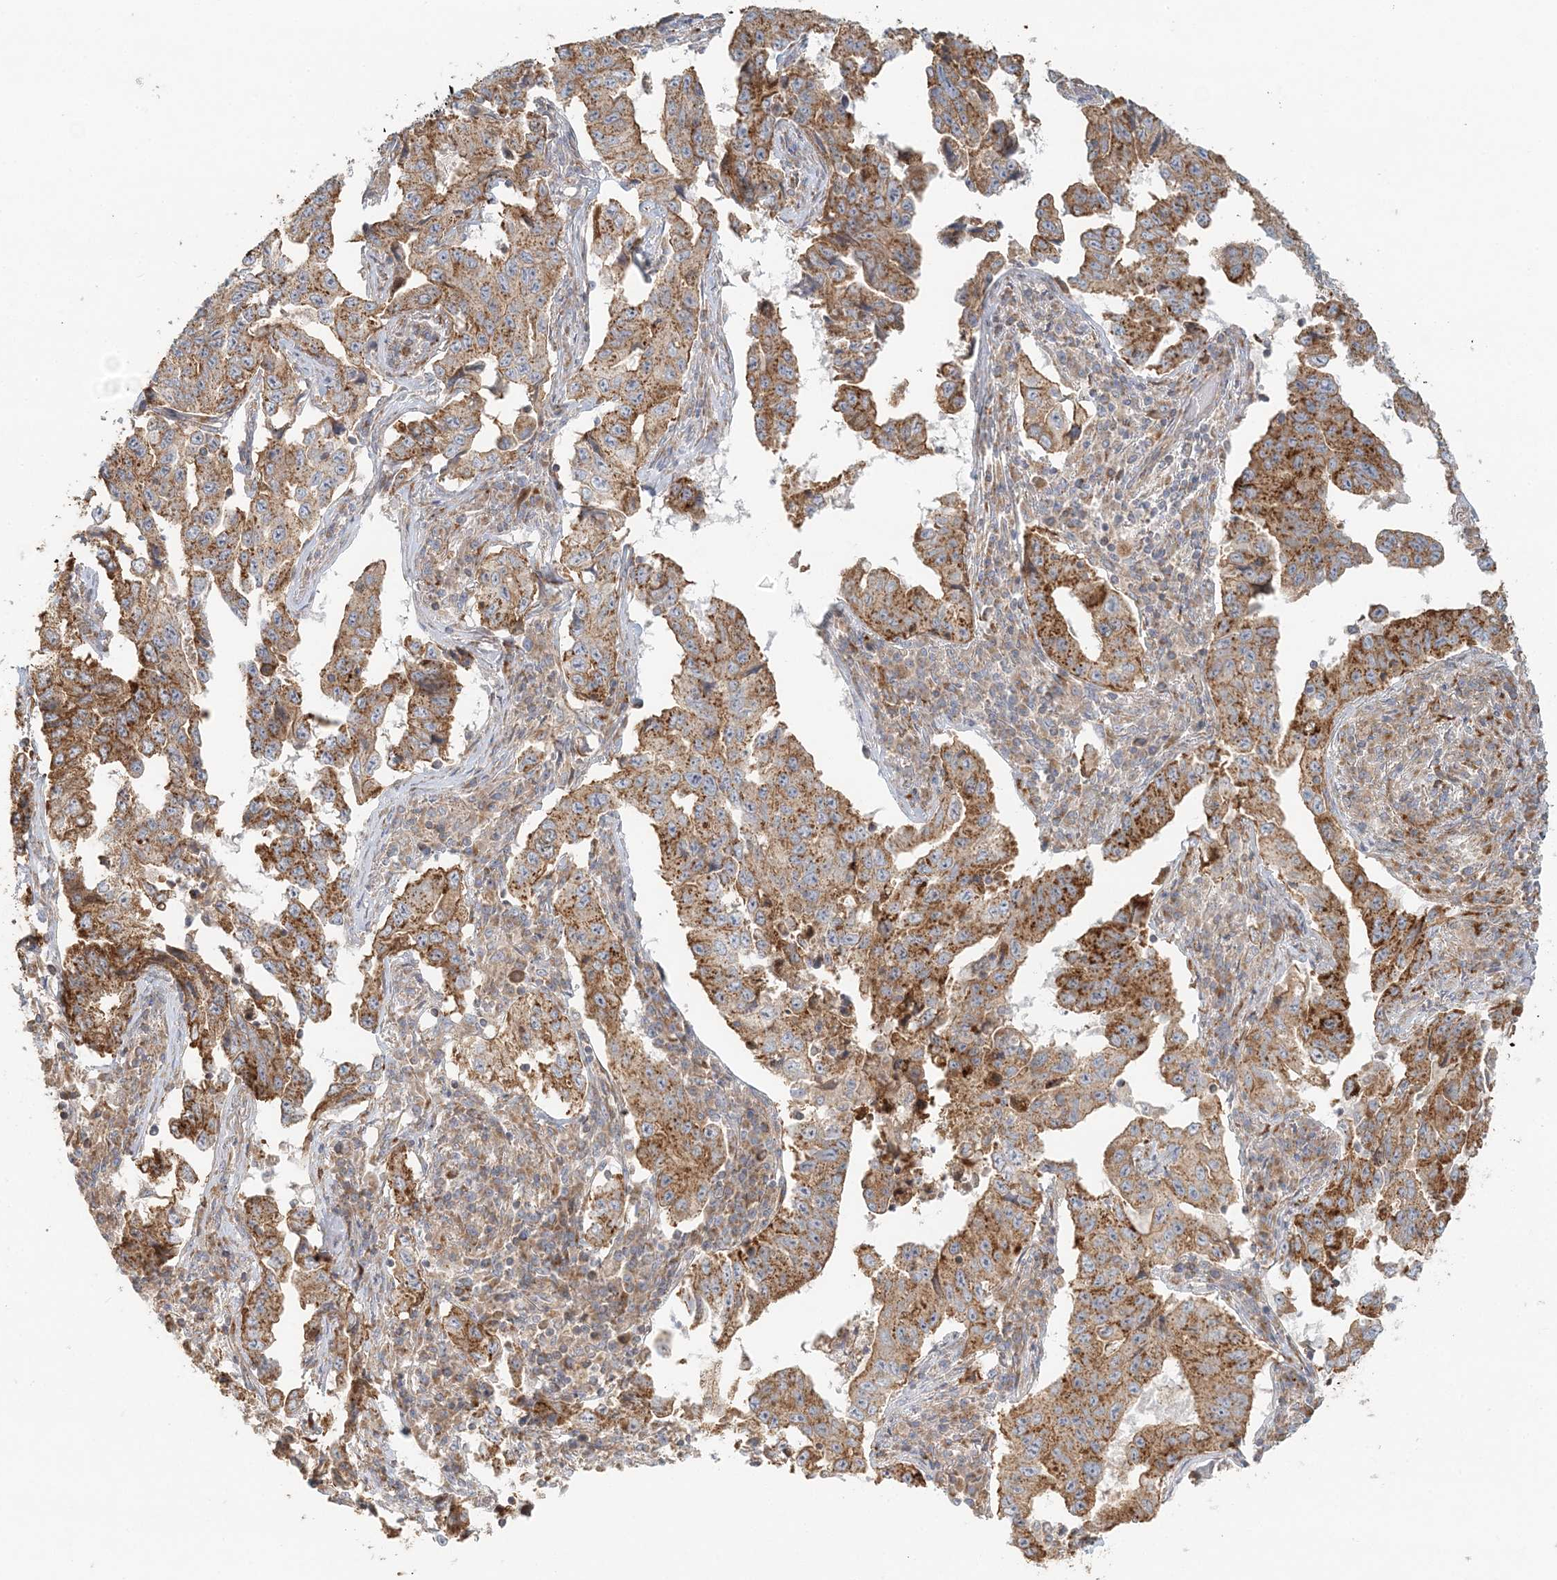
{"staining": {"intensity": "moderate", "quantity": ">75%", "location": "cytoplasmic/membranous"}, "tissue": "lung cancer", "cell_type": "Tumor cells", "image_type": "cancer", "snomed": [{"axis": "morphology", "description": "Adenocarcinoma, NOS"}, {"axis": "topography", "description": "Lung"}], "caption": "High-power microscopy captured an immunohistochemistry (IHC) histopathology image of adenocarcinoma (lung), revealing moderate cytoplasmic/membranous staining in approximately >75% of tumor cells.", "gene": "KIAA0232", "patient": {"sex": "female", "age": 51}}